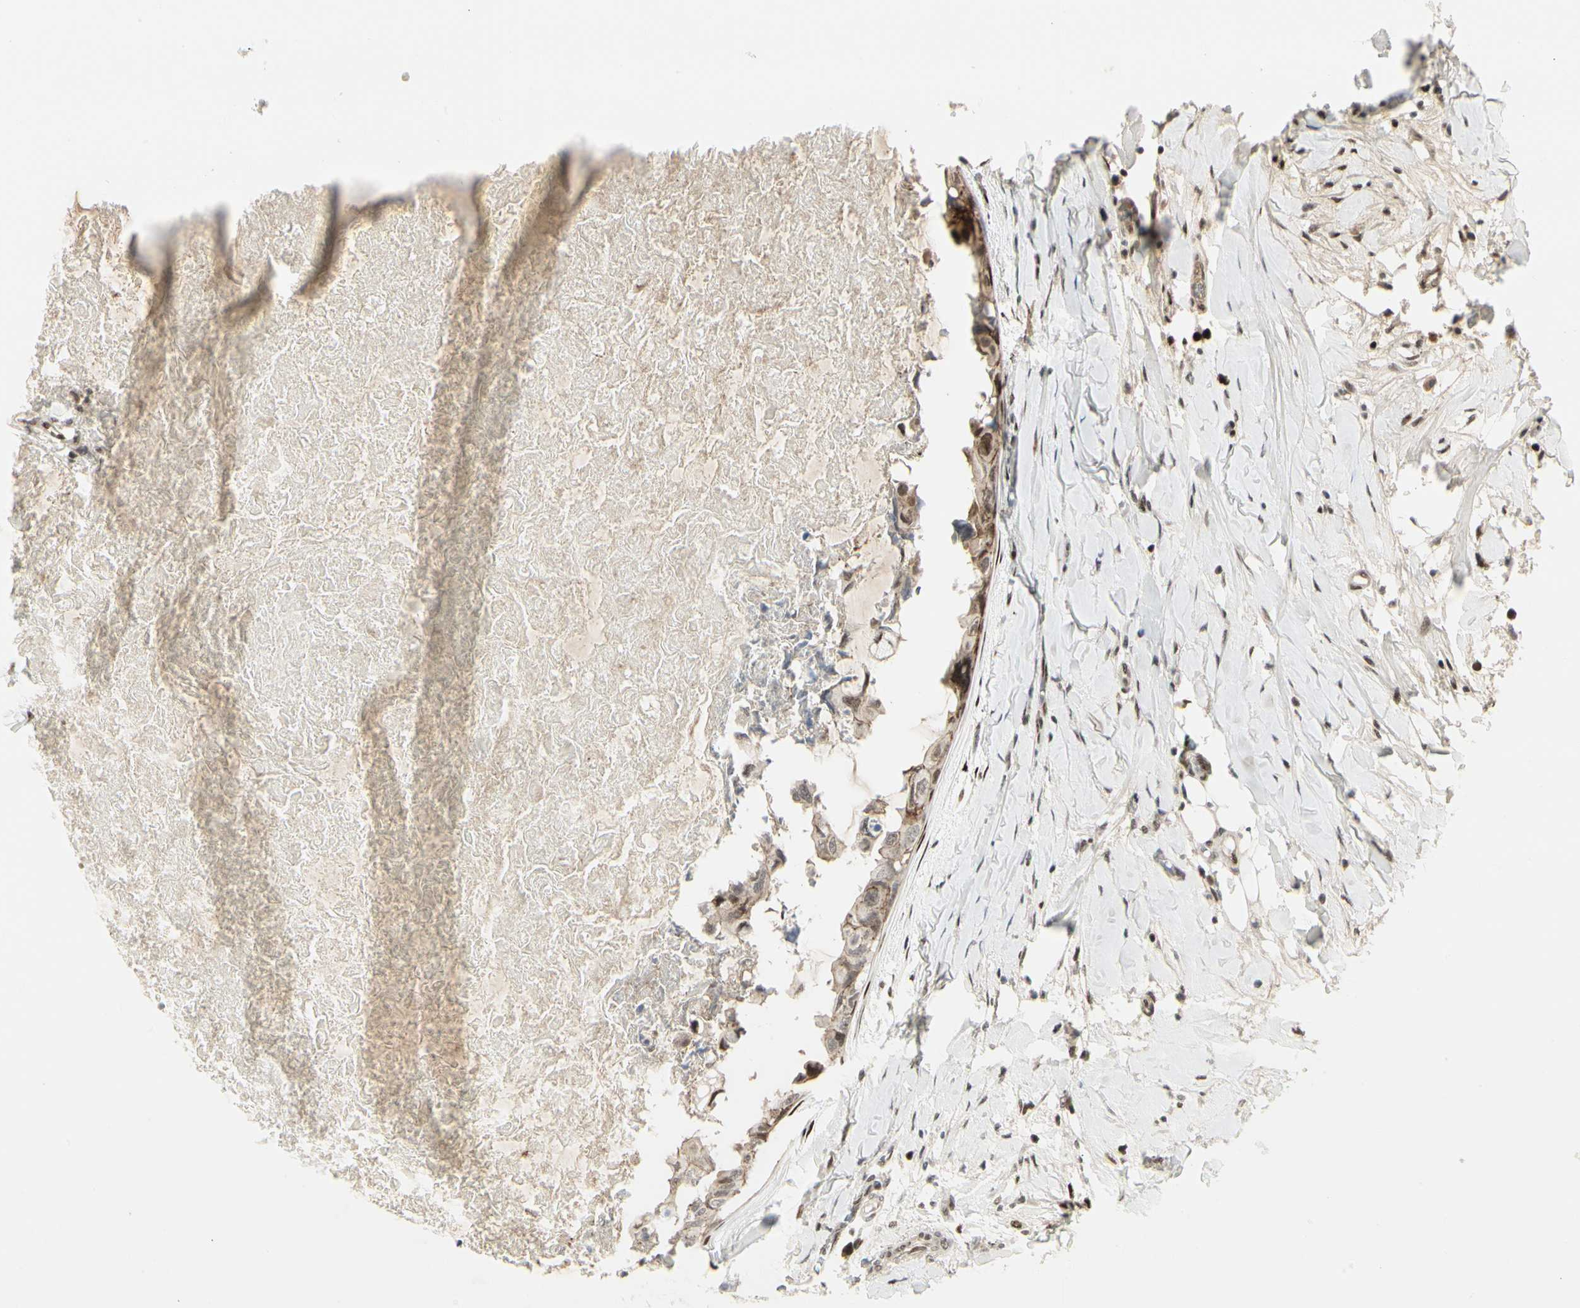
{"staining": {"intensity": "weak", "quantity": "25%-75%", "location": "cytoplasmic/membranous,nuclear"}, "tissue": "breast cancer", "cell_type": "Tumor cells", "image_type": "cancer", "snomed": [{"axis": "morphology", "description": "Duct carcinoma"}, {"axis": "topography", "description": "Breast"}], "caption": "A low amount of weak cytoplasmic/membranous and nuclear positivity is appreciated in approximately 25%-75% of tumor cells in breast cancer tissue.", "gene": "FOXJ2", "patient": {"sex": "female", "age": 40}}